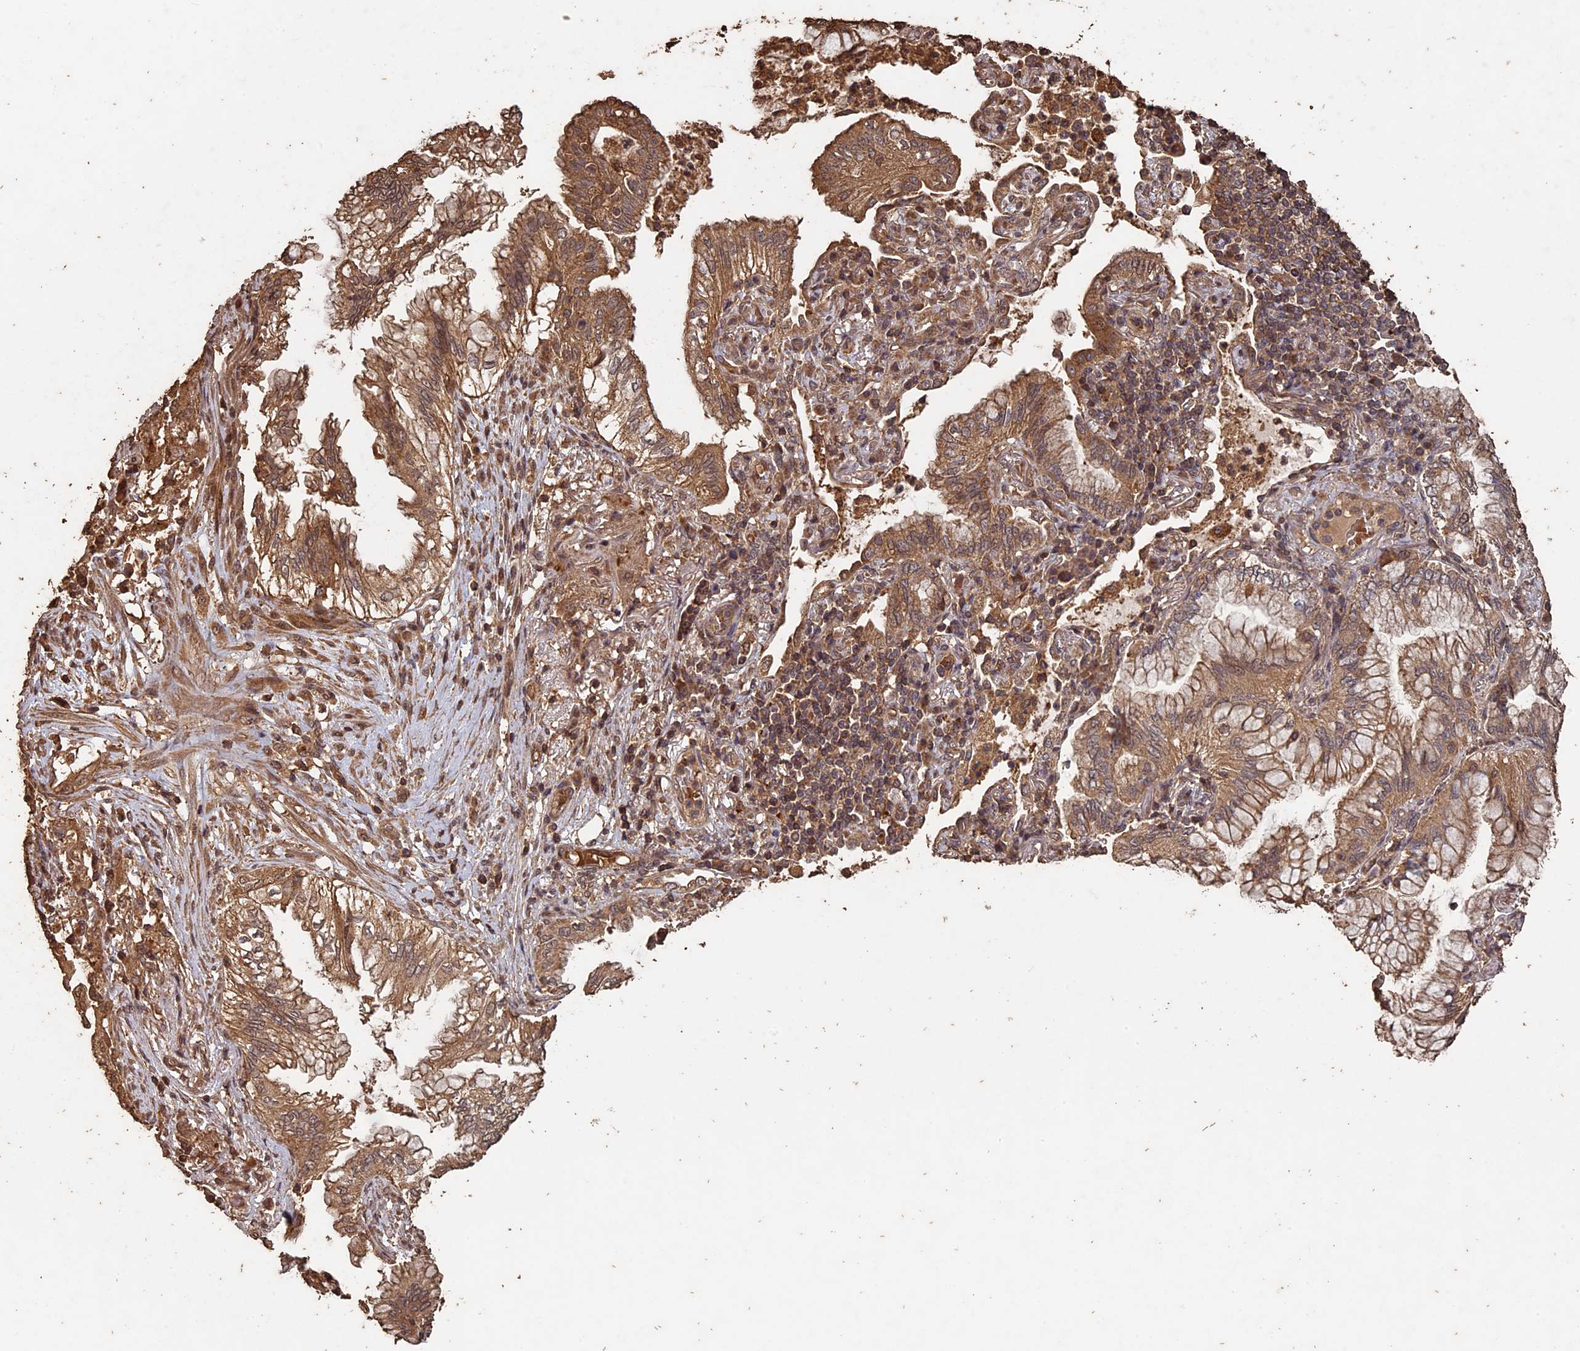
{"staining": {"intensity": "moderate", "quantity": ">75%", "location": "cytoplasmic/membranous"}, "tissue": "lung cancer", "cell_type": "Tumor cells", "image_type": "cancer", "snomed": [{"axis": "morphology", "description": "Adenocarcinoma, NOS"}, {"axis": "topography", "description": "Lung"}], "caption": "Immunohistochemical staining of lung adenocarcinoma reveals moderate cytoplasmic/membranous protein staining in approximately >75% of tumor cells. Using DAB (brown) and hematoxylin (blue) stains, captured at high magnification using brightfield microscopy.", "gene": "HUNK", "patient": {"sex": "female", "age": 70}}